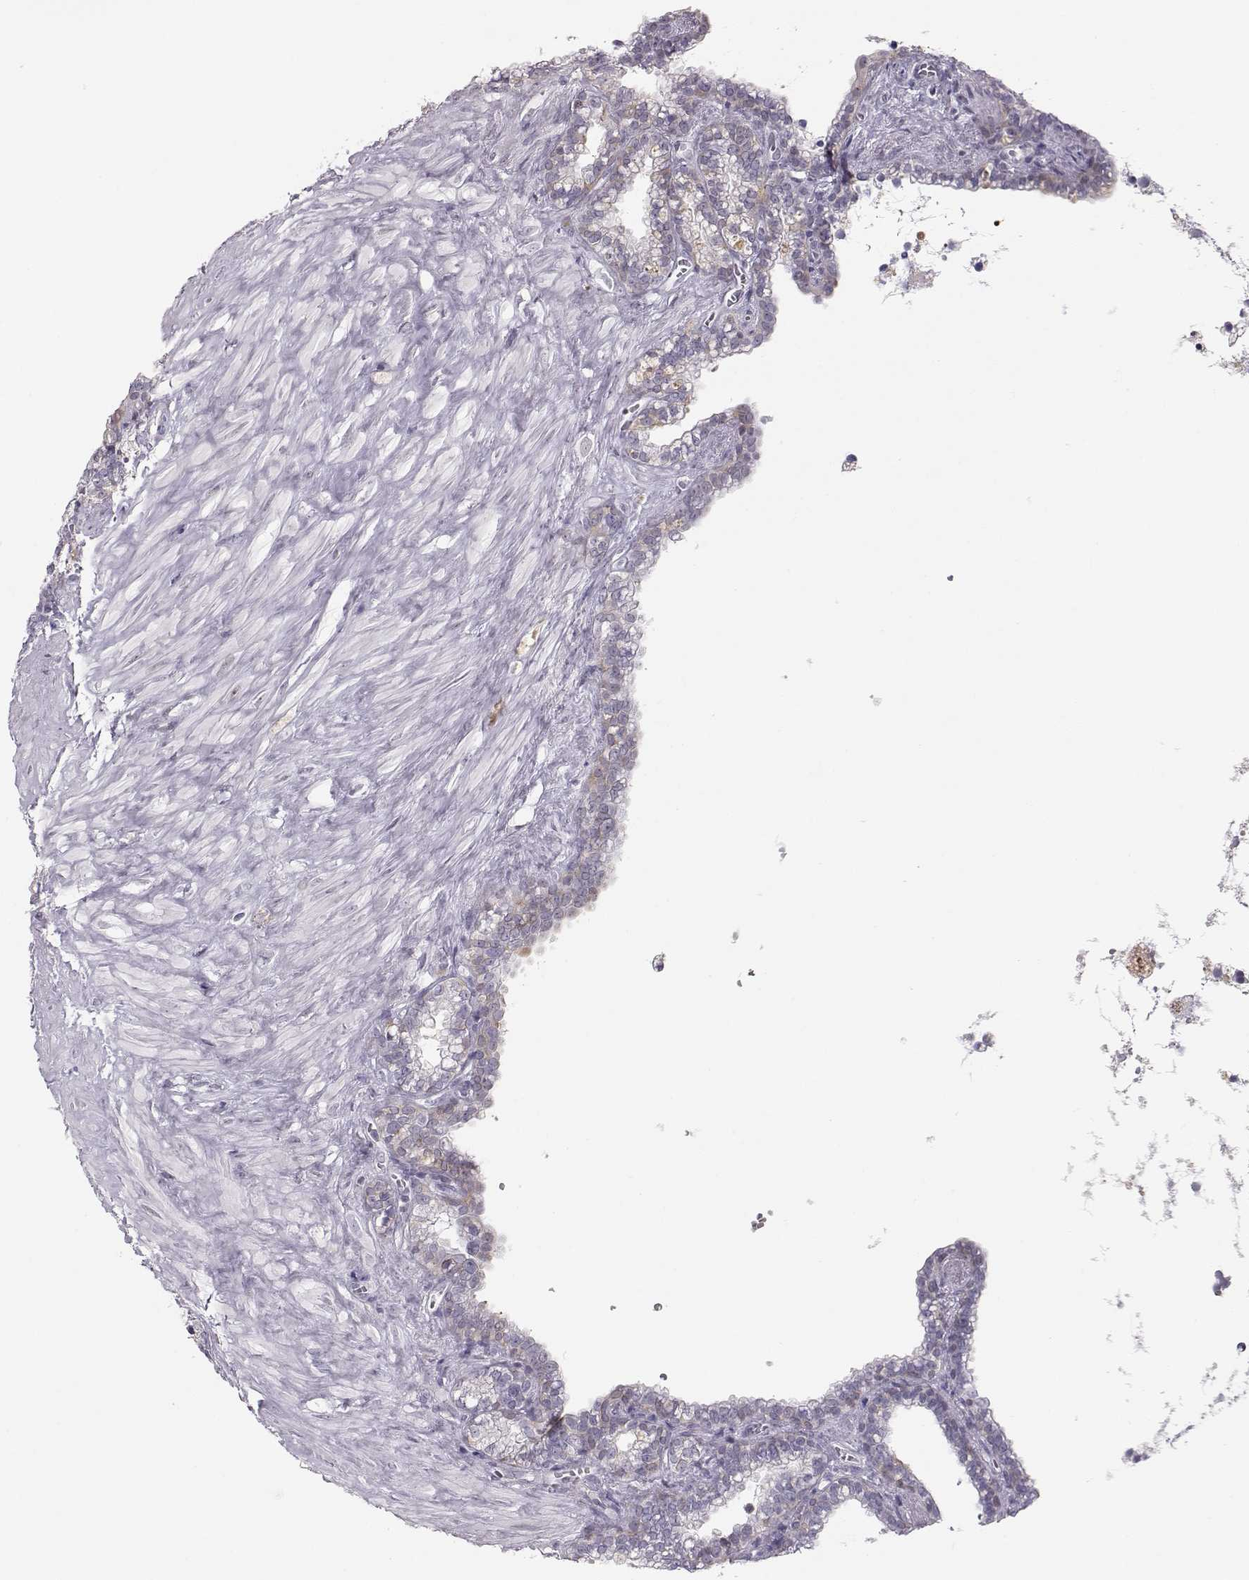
{"staining": {"intensity": "negative", "quantity": "none", "location": "none"}, "tissue": "seminal vesicle", "cell_type": "Glandular cells", "image_type": "normal", "snomed": [{"axis": "morphology", "description": "Normal tissue, NOS"}, {"axis": "morphology", "description": "Urothelial carcinoma, NOS"}, {"axis": "topography", "description": "Urinary bladder"}, {"axis": "topography", "description": "Seminal veicle"}], "caption": "Immunohistochemistry histopathology image of unremarkable human seminal vesicle stained for a protein (brown), which shows no staining in glandular cells.", "gene": "TEPP", "patient": {"sex": "male", "age": 76}}